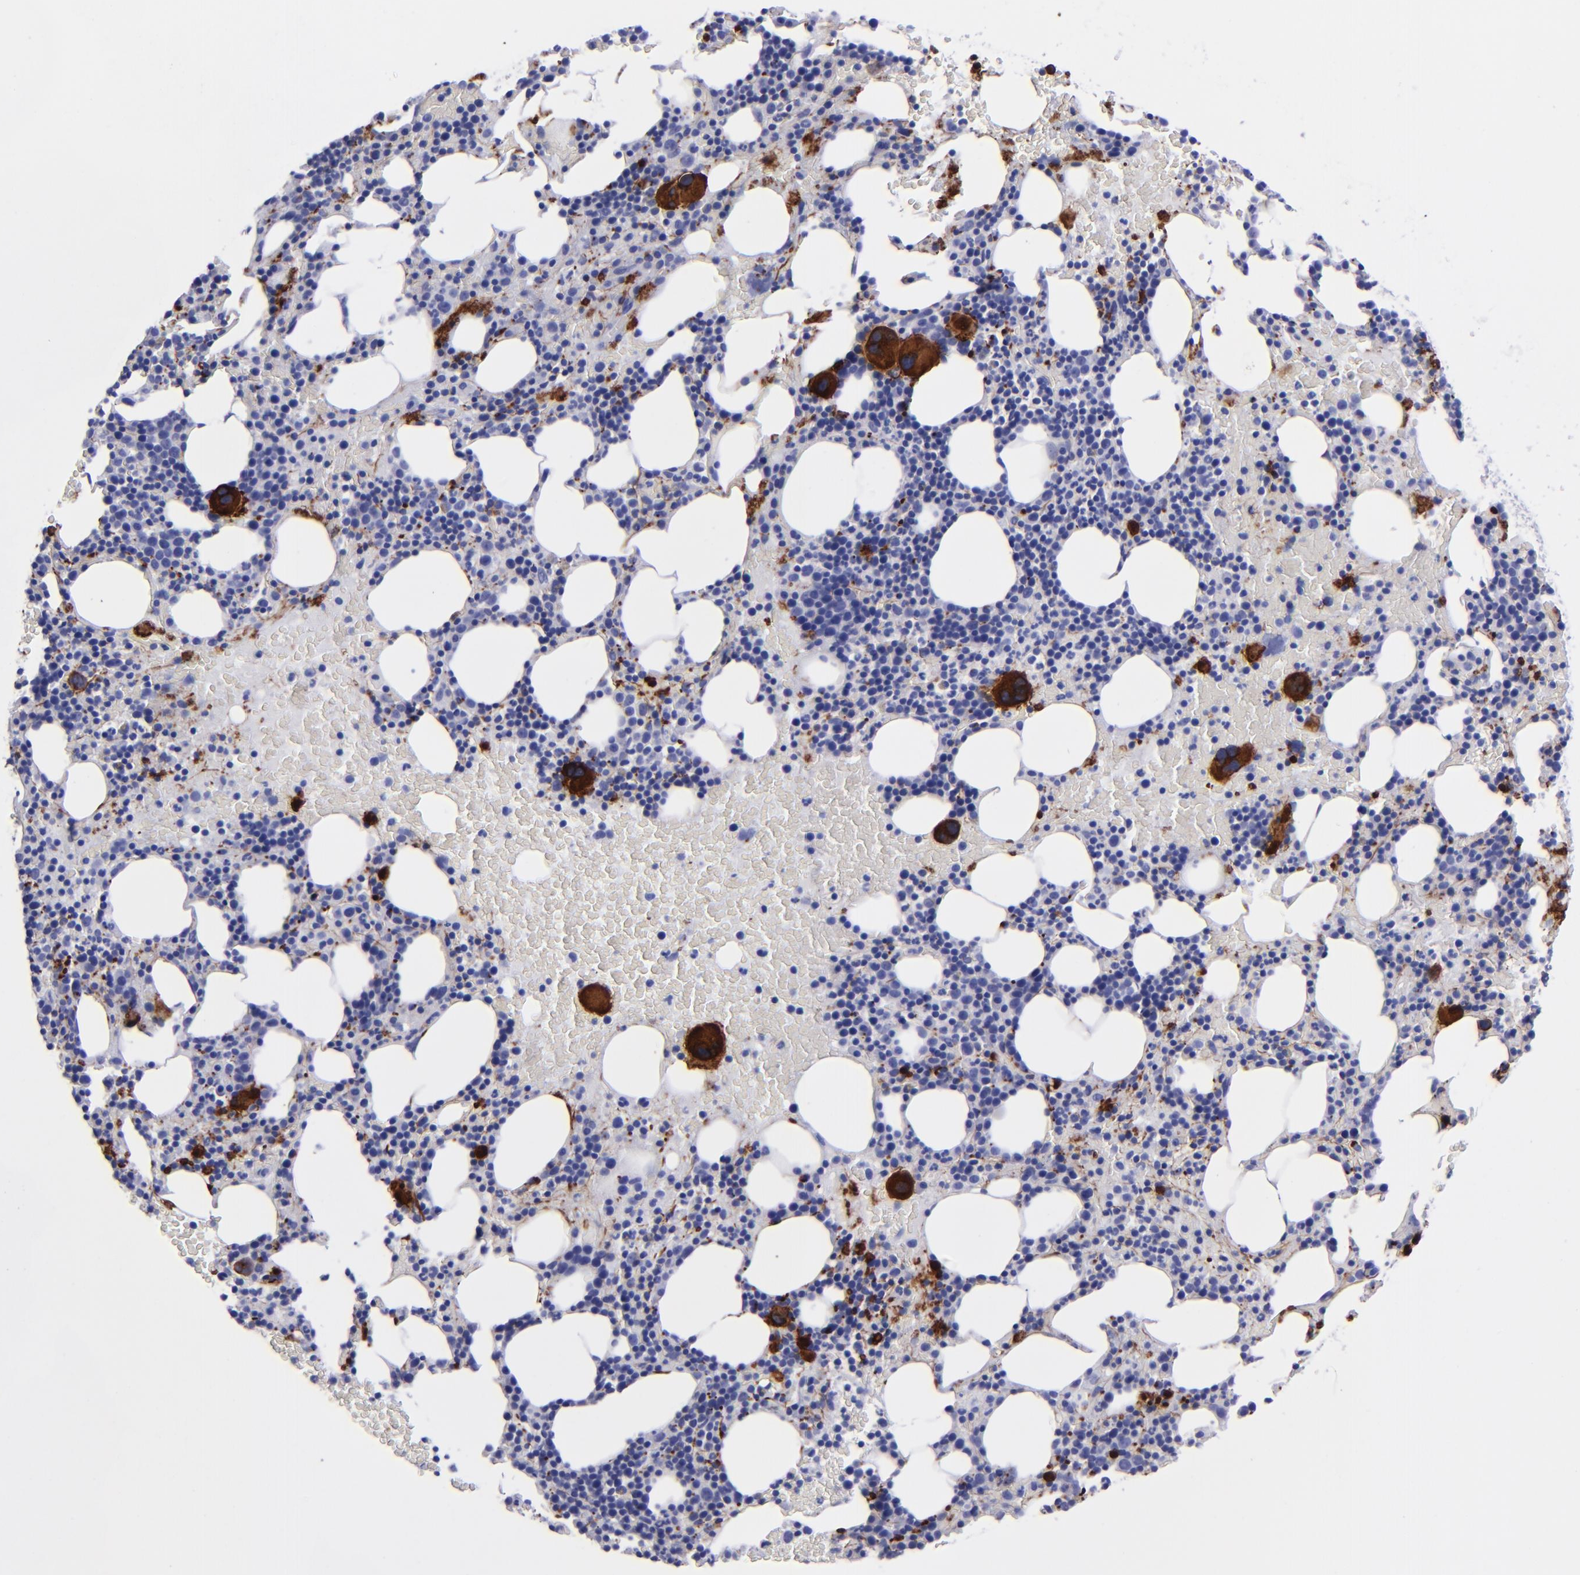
{"staining": {"intensity": "strong", "quantity": ">75%", "location": "cytoplasmic/membranous"}, "tissue": "bone marrow", "cell_type": "Hematopoietic cells", "image_type": "normal", "snomed": [{"axis": "morphology", "description": "Normal tissue, NOS"}, {"axis": "topography", "description": "Bone marrow"}], "caption": "The immunohistochemical stain highlights strong cytoplasmic/membranous staining in hematopoietic cells of benign bone marrow.", "gene": "EFCAB13", "patient": {"sex": "male", "age": 86}}